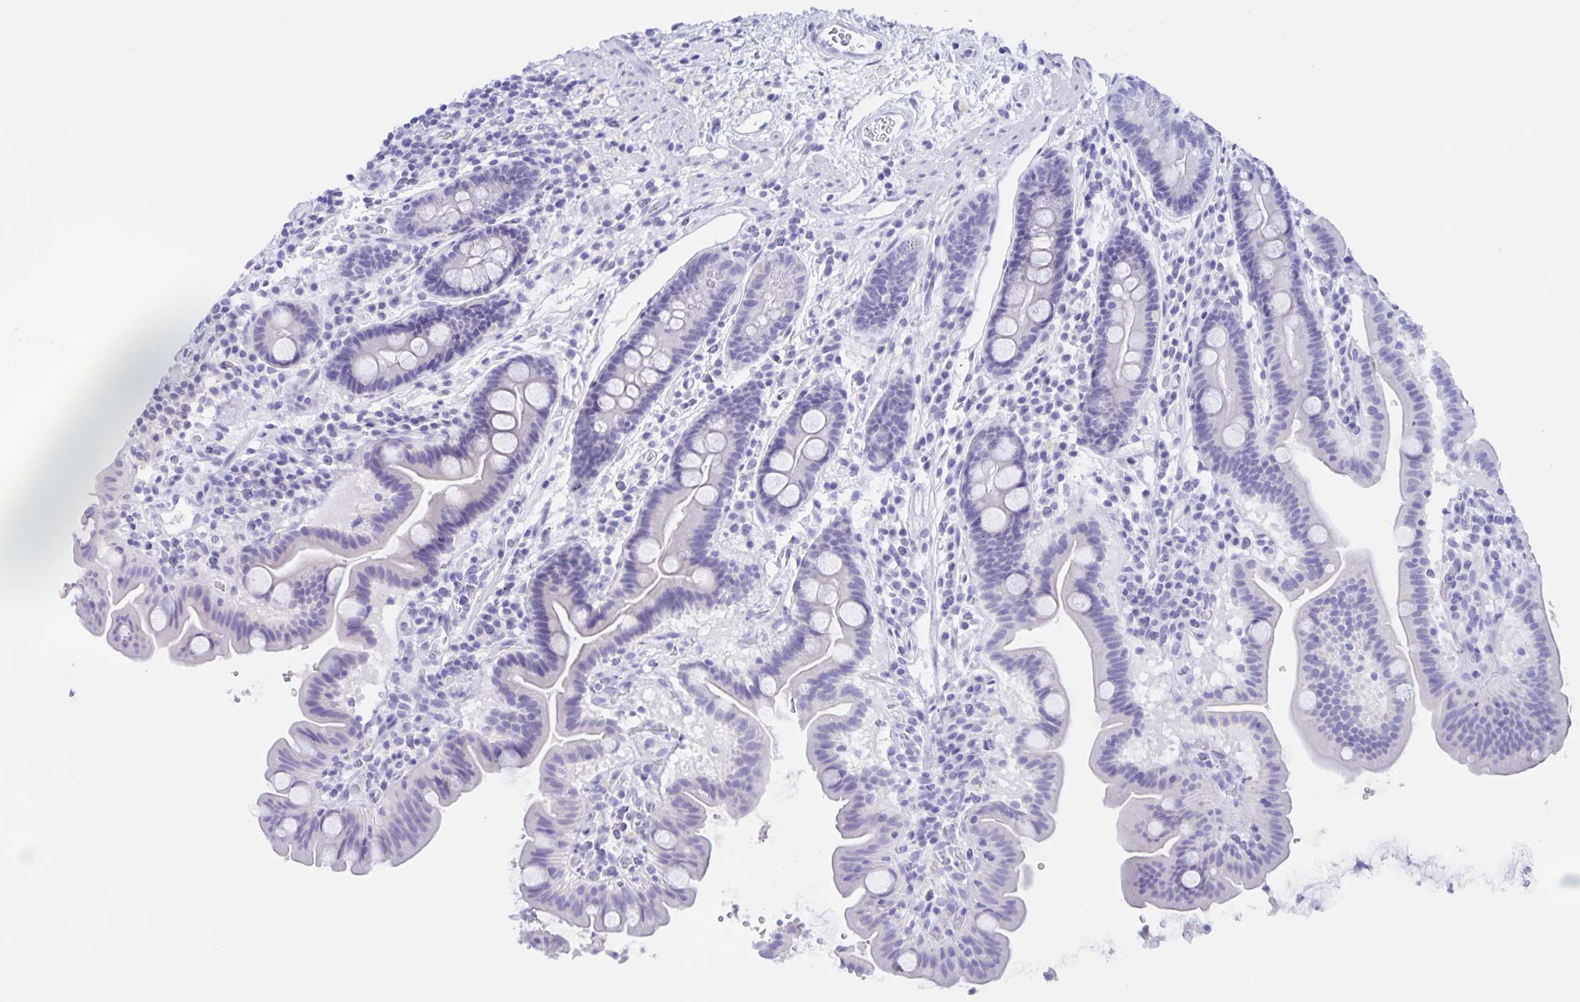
{"staining": {"intensity": "negative", "quantity": "none", "location": "none"}, "tissue": "small intestine", "cell_type": "Glandular cells", "image_type": "normal", "snomed": [{"axis": "morphology", "description": "Normal tissue, NOS"}, {"axis": "topography", "description": "Small intestine"}], "caption": "This is an IHC photomicrograph of benign human small intestine. There is no positivity in glandular cells.", "gene": "TGIF2LX", "patient": {"sex": "male", "age": 26}}